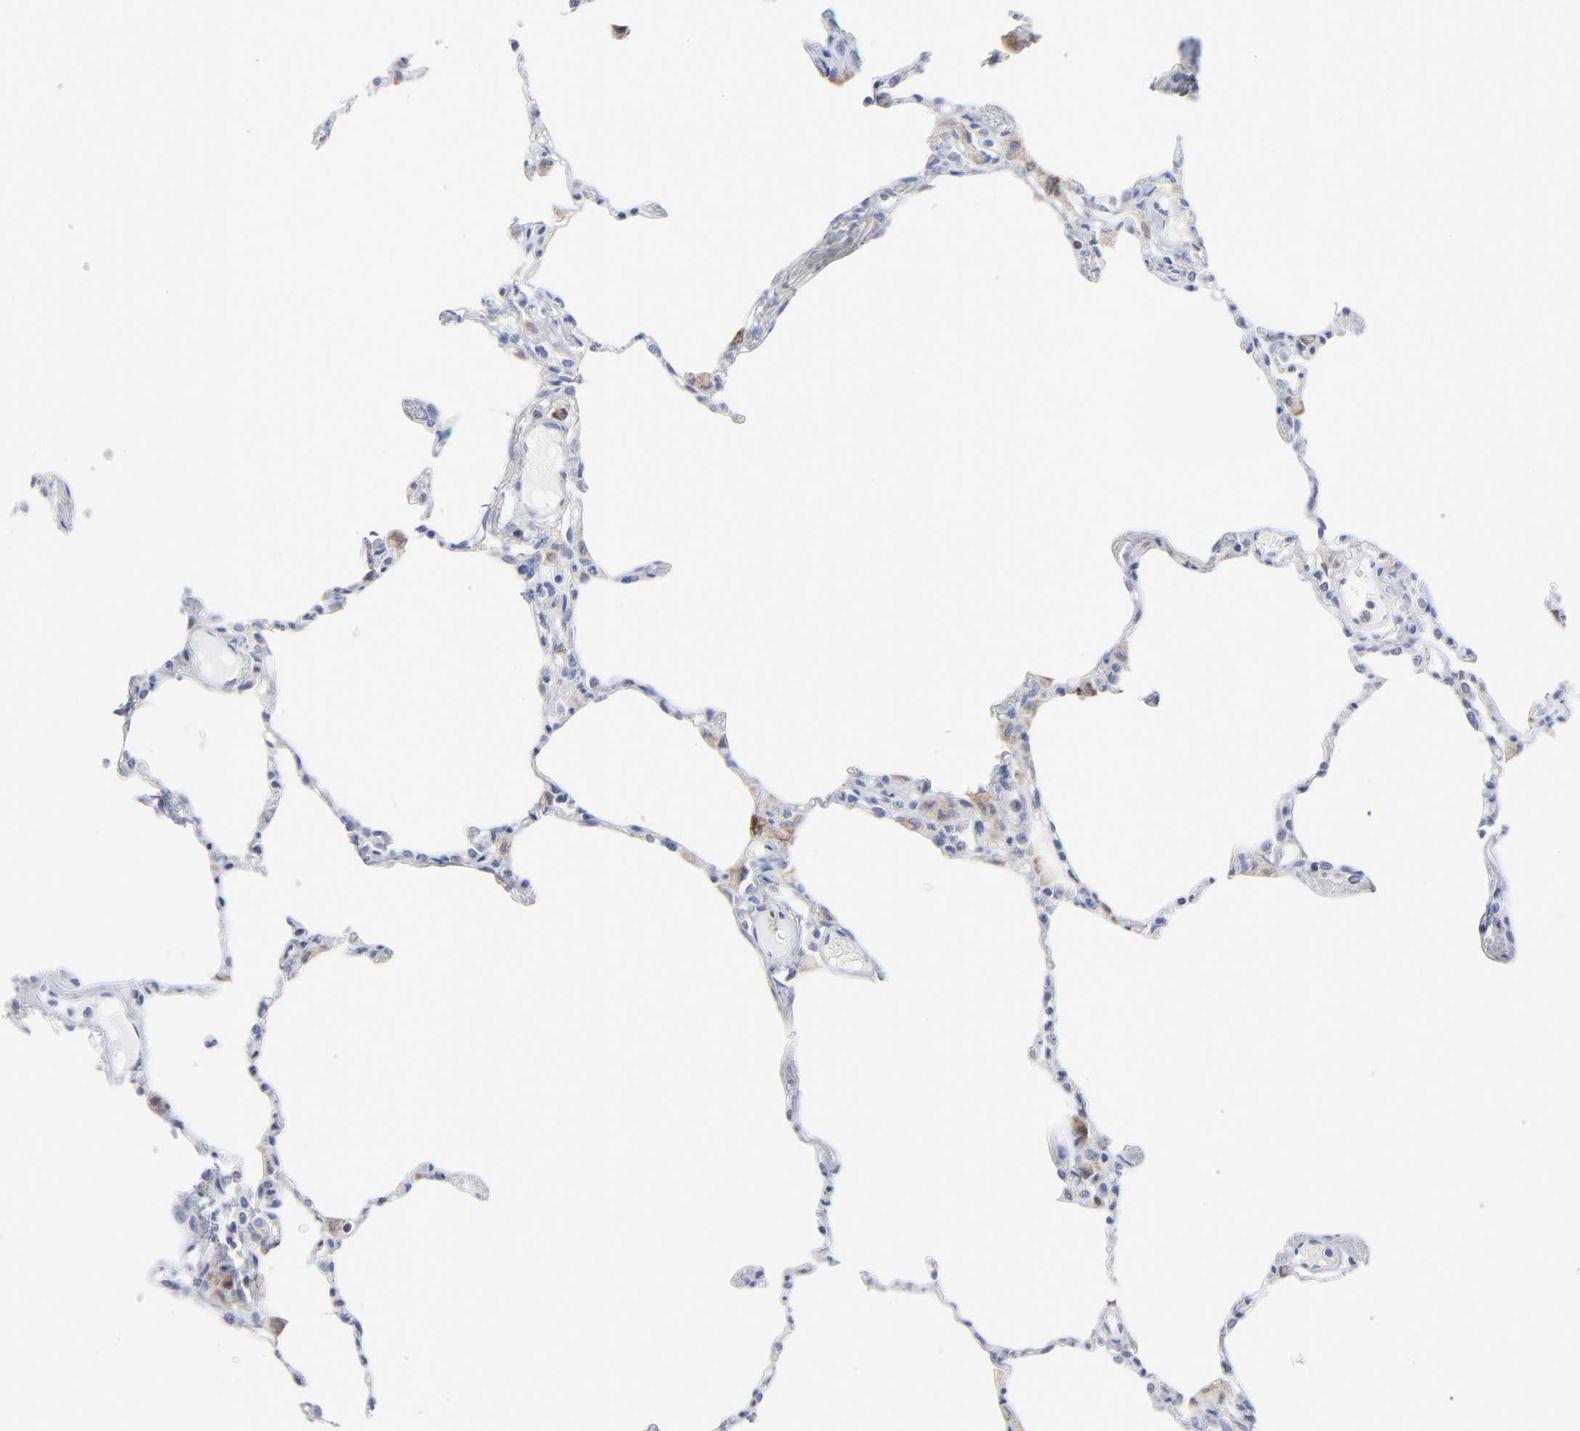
{"staining": {"intensity": "negative", "quantity": "none", "location": "none"}, "tissue": "lung", "cell_type": "Alveolar cells", "image_type": "normal", "snomed": [{"axis": "morphology", "description": "Normal tissue, NOS"}, {"axis": "topography", "description": "Lung"}], "caption": "Photomicrograph shows no significant protein staining in alveolar cells of normal lung. (DAB (3,3'-diaminobenzidine) immunohistochemistry with hematoxylin counter stain).", "gene": "CHCHD10", "patient": {"sex": "female", "age": 49}}